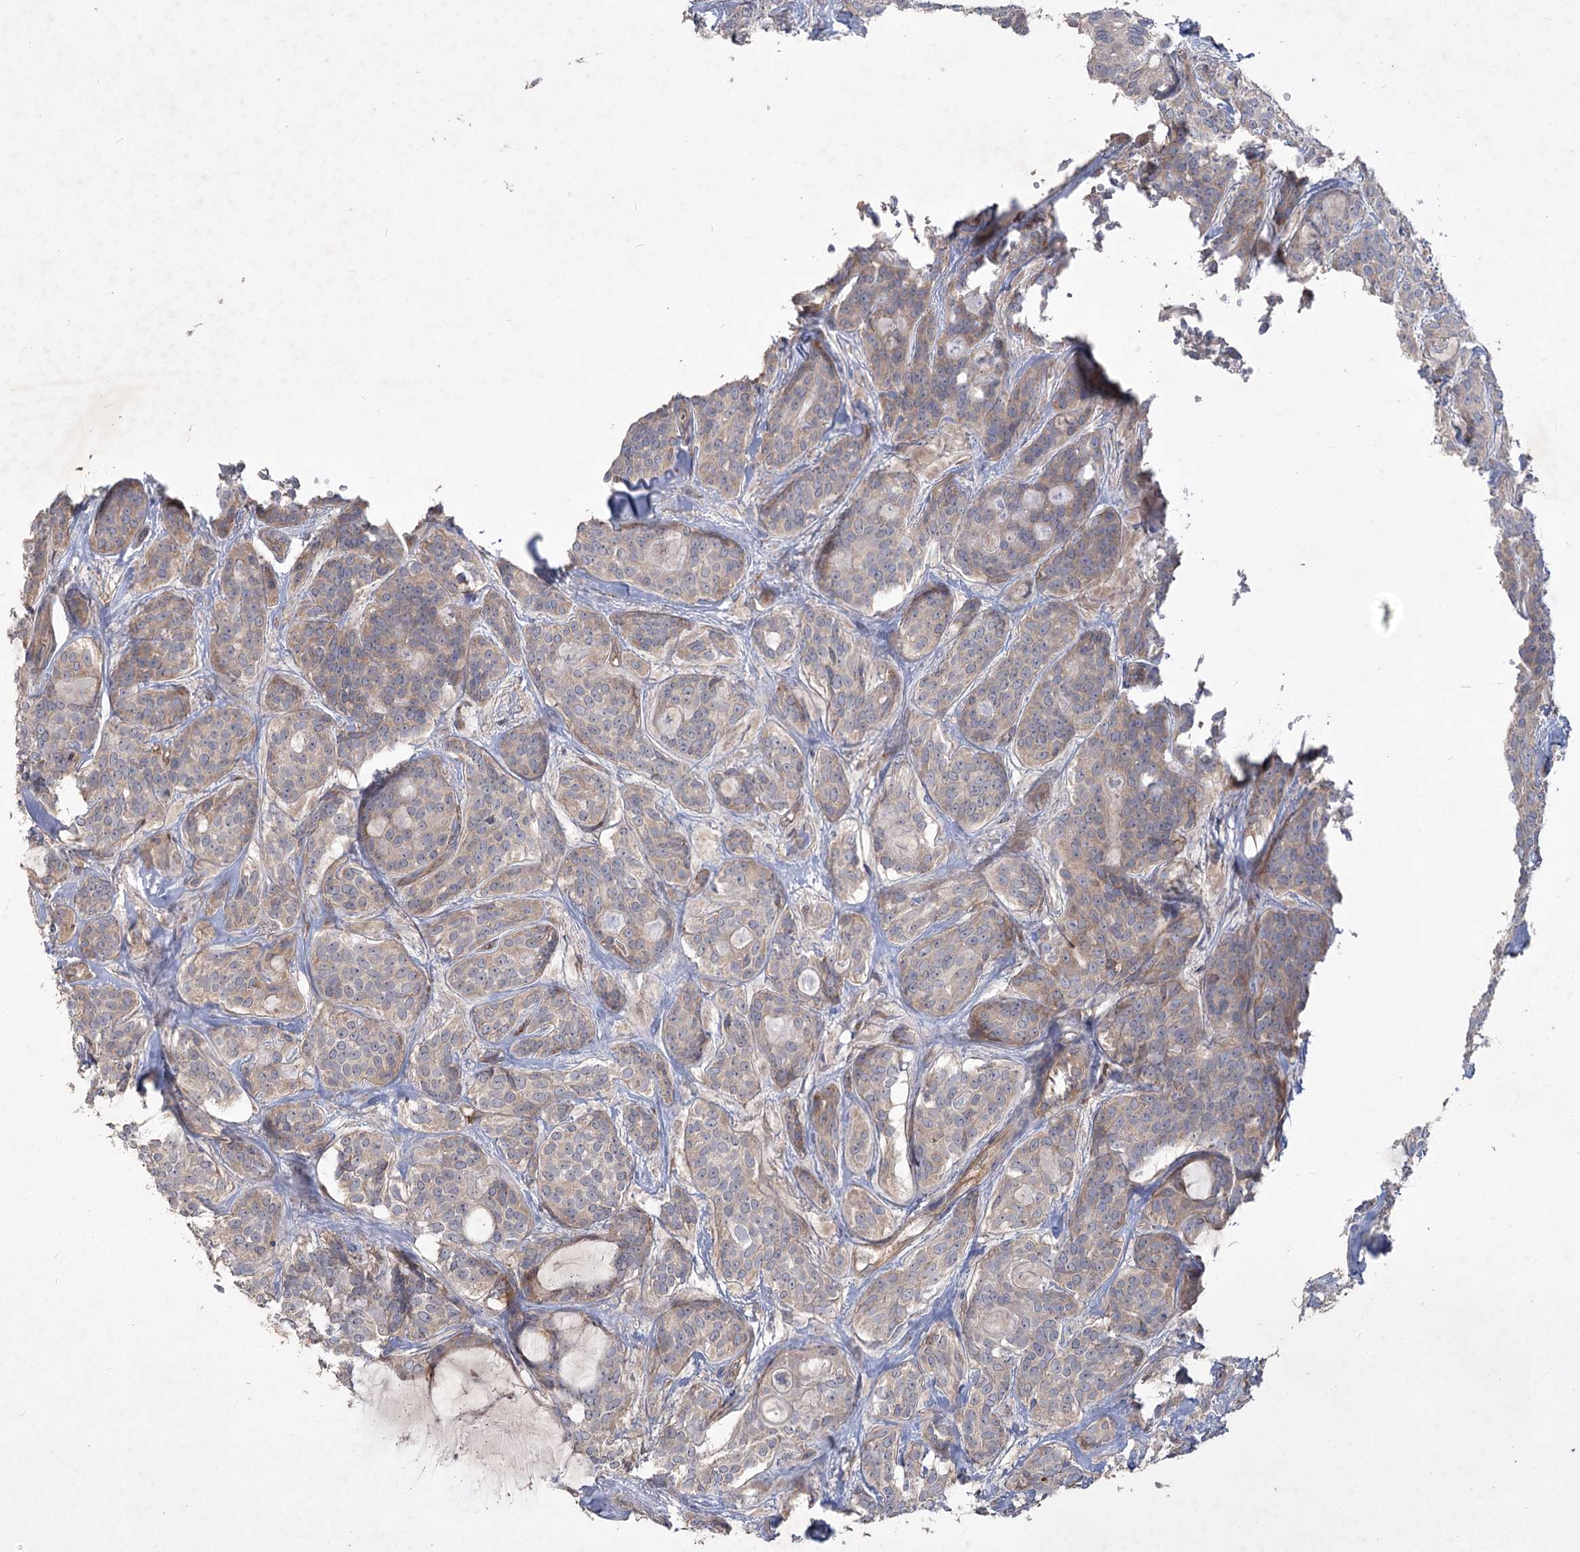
{"staining": {"intensity": "weak", "quantity": "<25%", "location": "cytoplasmic/membranous"}, "tissue": "head and neck cancer", "cell_type": "Tumor cells", "image_type": "cancer", "snomed": [{"axis": "morphology", "description": "Adenocarcinoma, NOS"}, {"axis": "topography", "description": "Head-Neck"}], "caption": "Immunohistochemical staining of human adenocarcinoma (head and neck) shows no significant positivity in tumor cells.", "gene": "RIN2", "patient": {"sex": "male", "age": 66}}